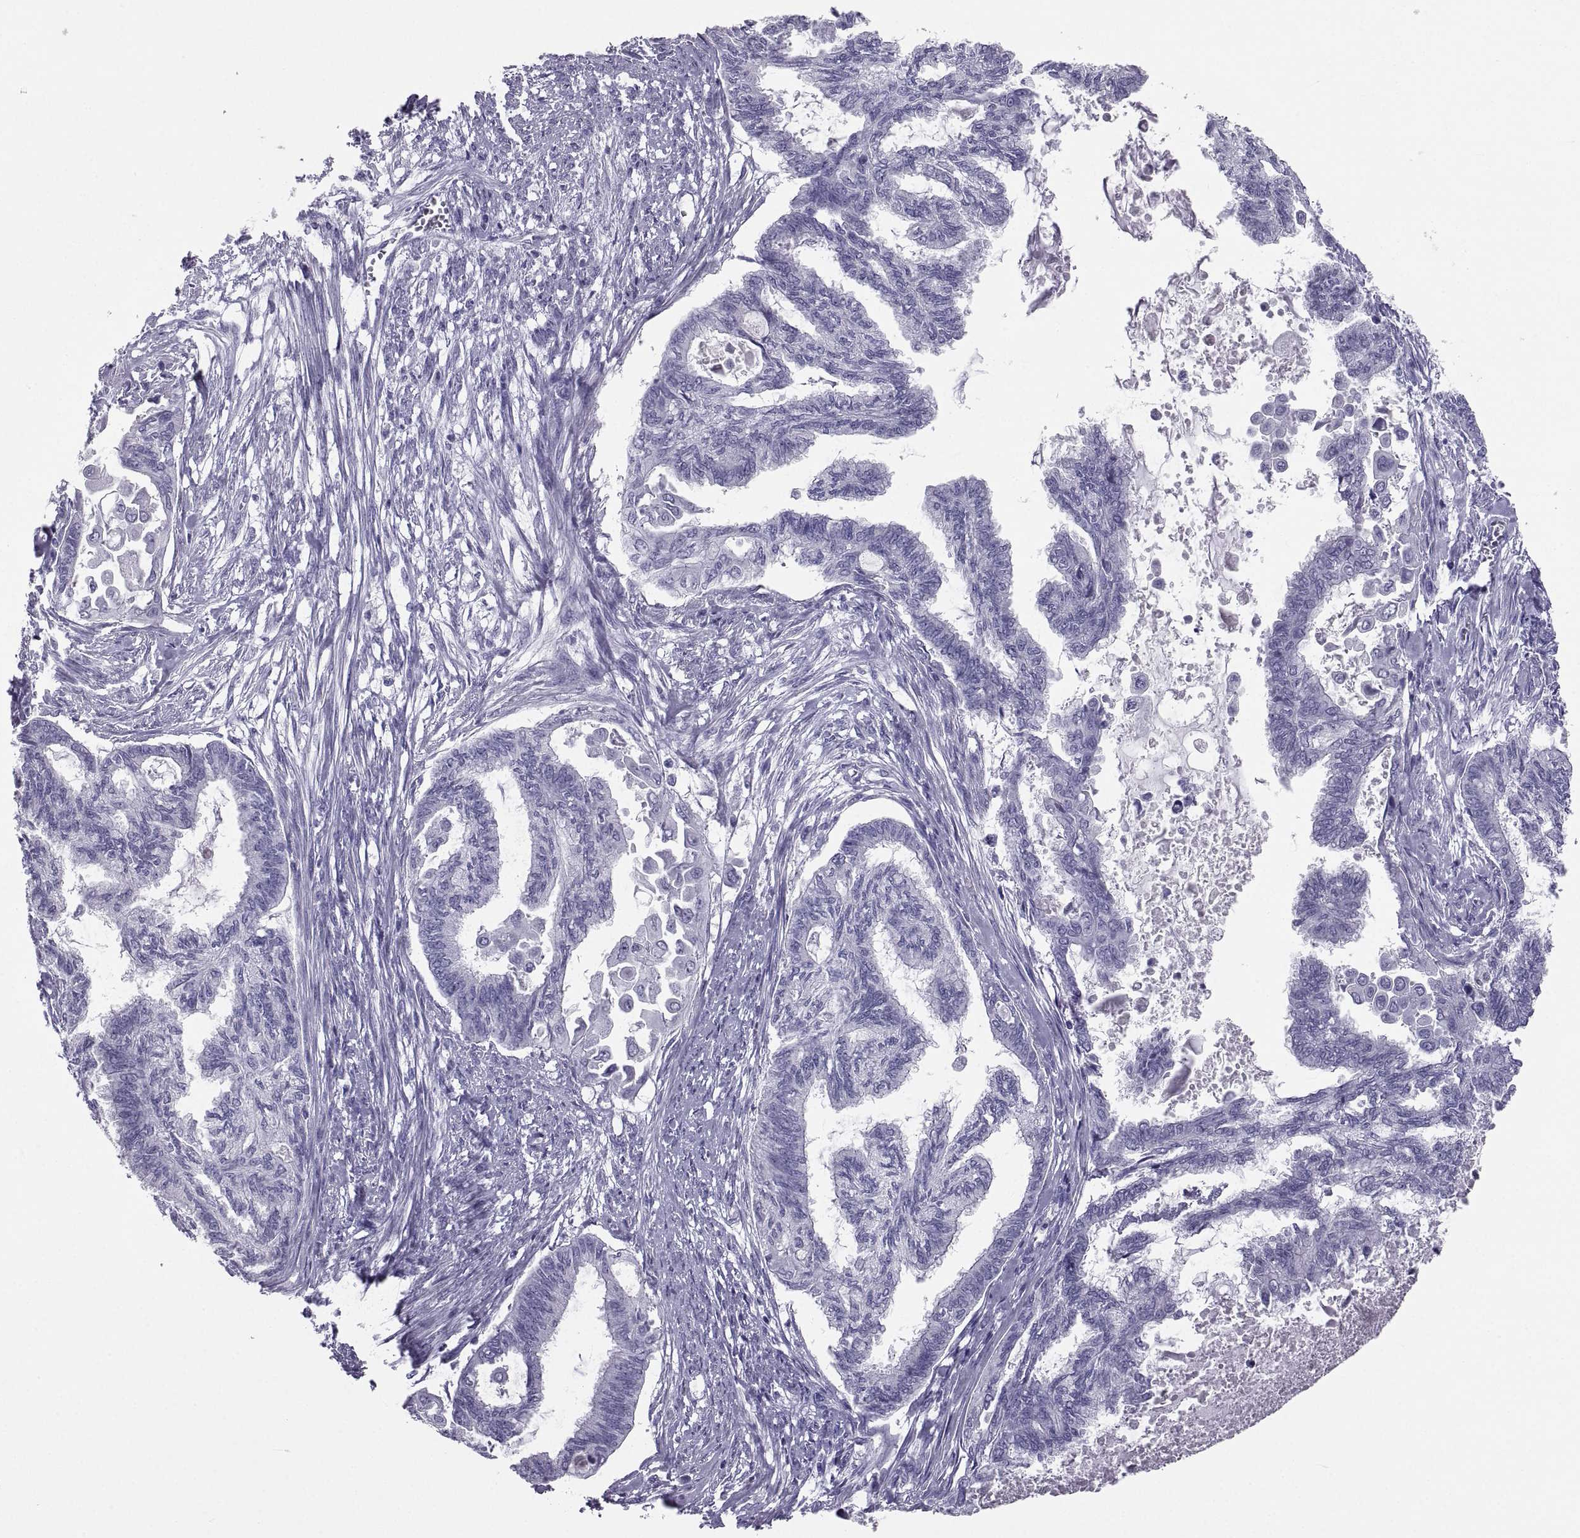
{"staining": {"intensity": "negative", "quantity": "none", "location": "none"}, "tissue": "endometrial cancer", "cell_type": "Tumor cells", "image_type": "cancer", "snomed": [{"axis": "morphology", "description": "Adenocarcinoma, NOS"}, {"axis": "topography", "description": "Endometrium"}], "caption": "DAB (3,3'-diaminobenzidine) immunohistochemical staining of adenocarcinoma (endometrial) reveals no significant positivity in tumor cells.", "gene": "PCSK1N", "patient": {"sex": "female", "age": 86}}